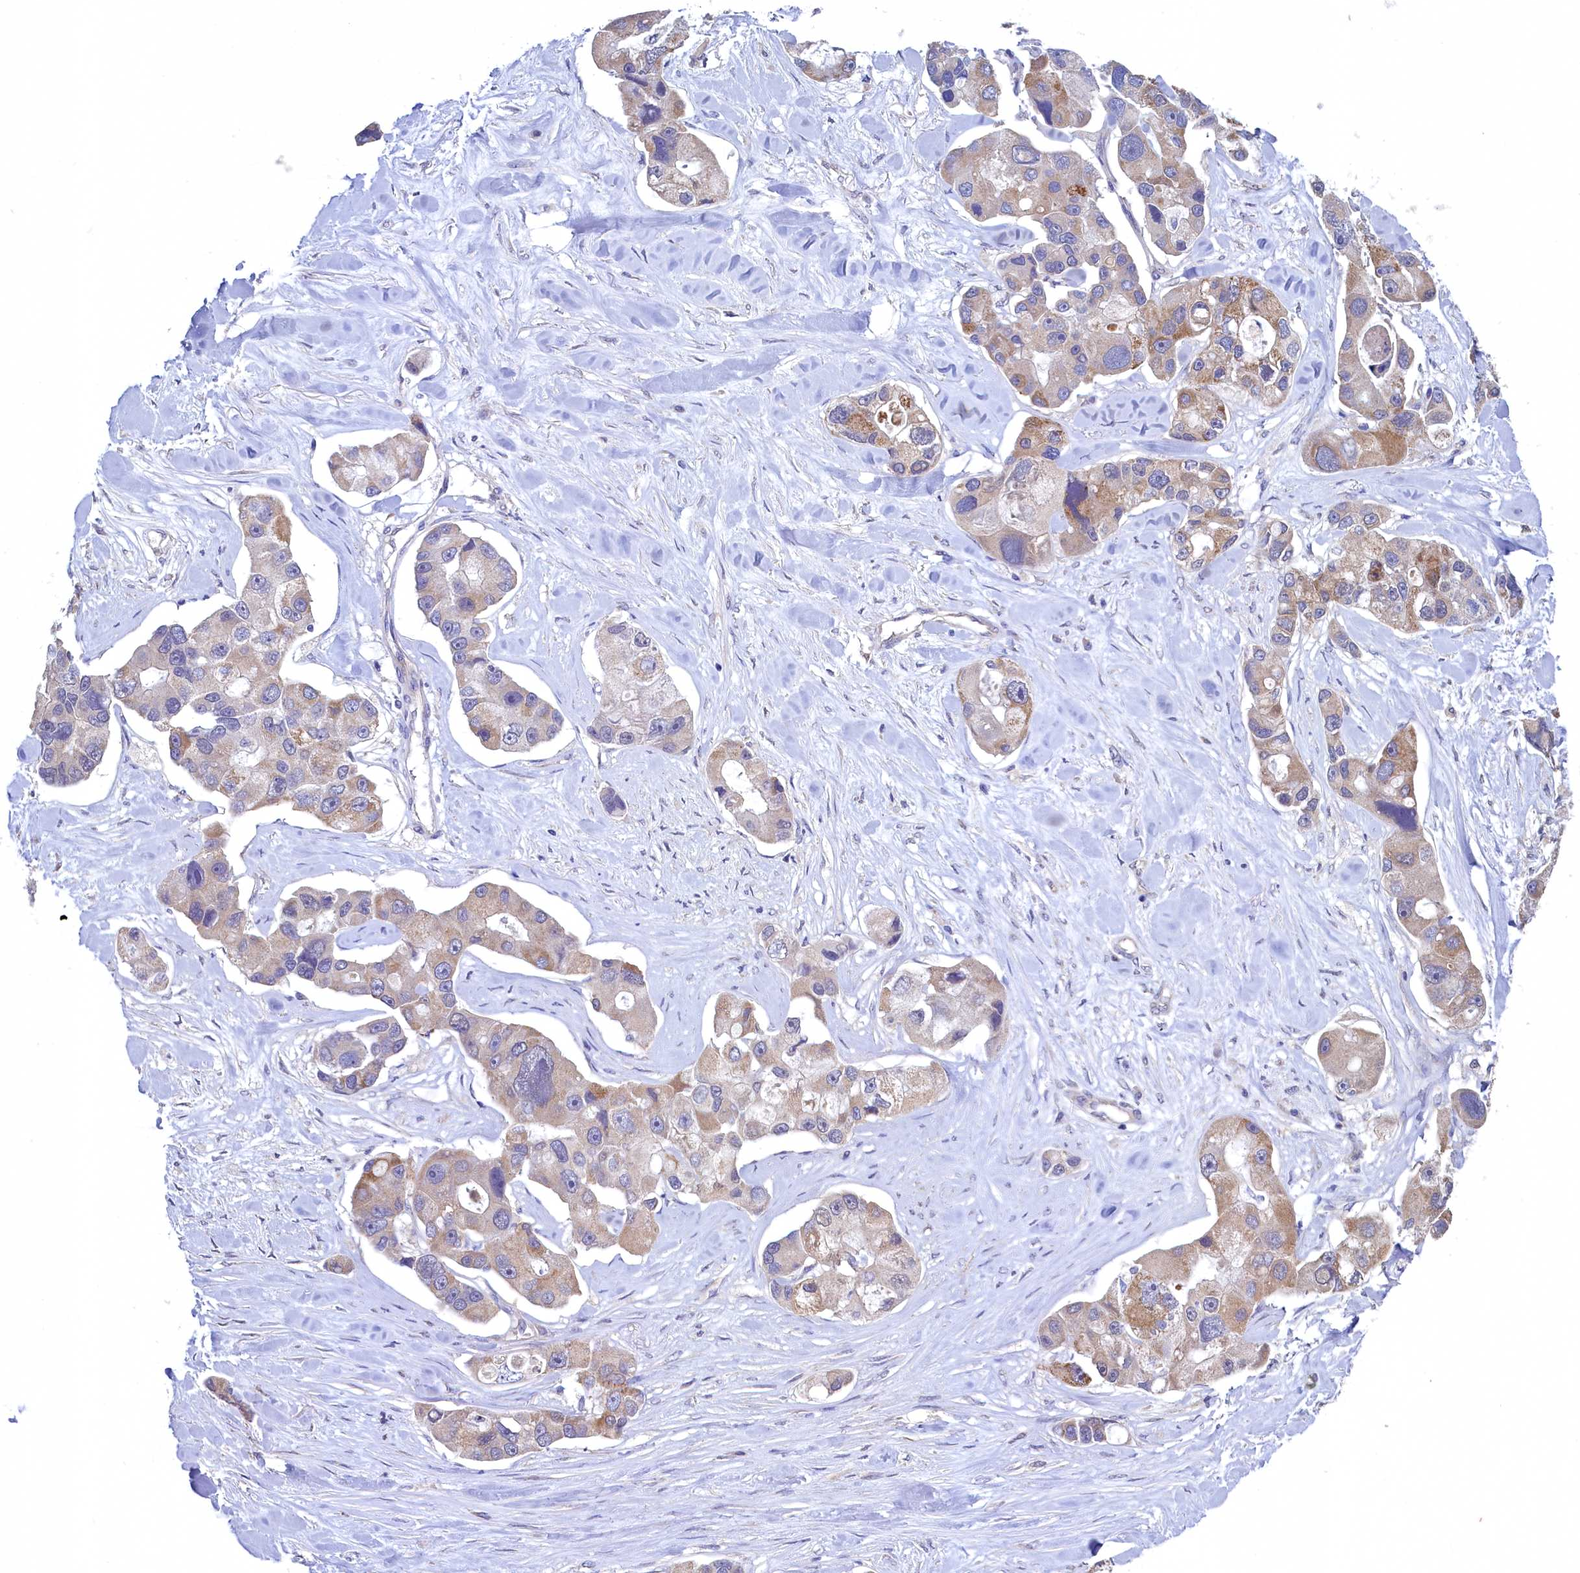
{"staining": {"intensity": "moderate", "quantity": "<25%", "location": "cytoplasmic/membranous"}, "tissue": "lung cancer", "cell_type": "Tumor cells", "image_type": "cancer", "snomed": [{"axis": "morphology", "description": "Adenocarcinoma, NOS"}, {"axis": "topography", "description": "Lung"}], "caption": "Protein staining demonstrates moderate cytoplasmic/membranous positivity in approximately <25% of tumor cells in adenocarcinoma (lung).", "gene": "SPATA2L", "patient": {"sex": "female", "age": 54}}